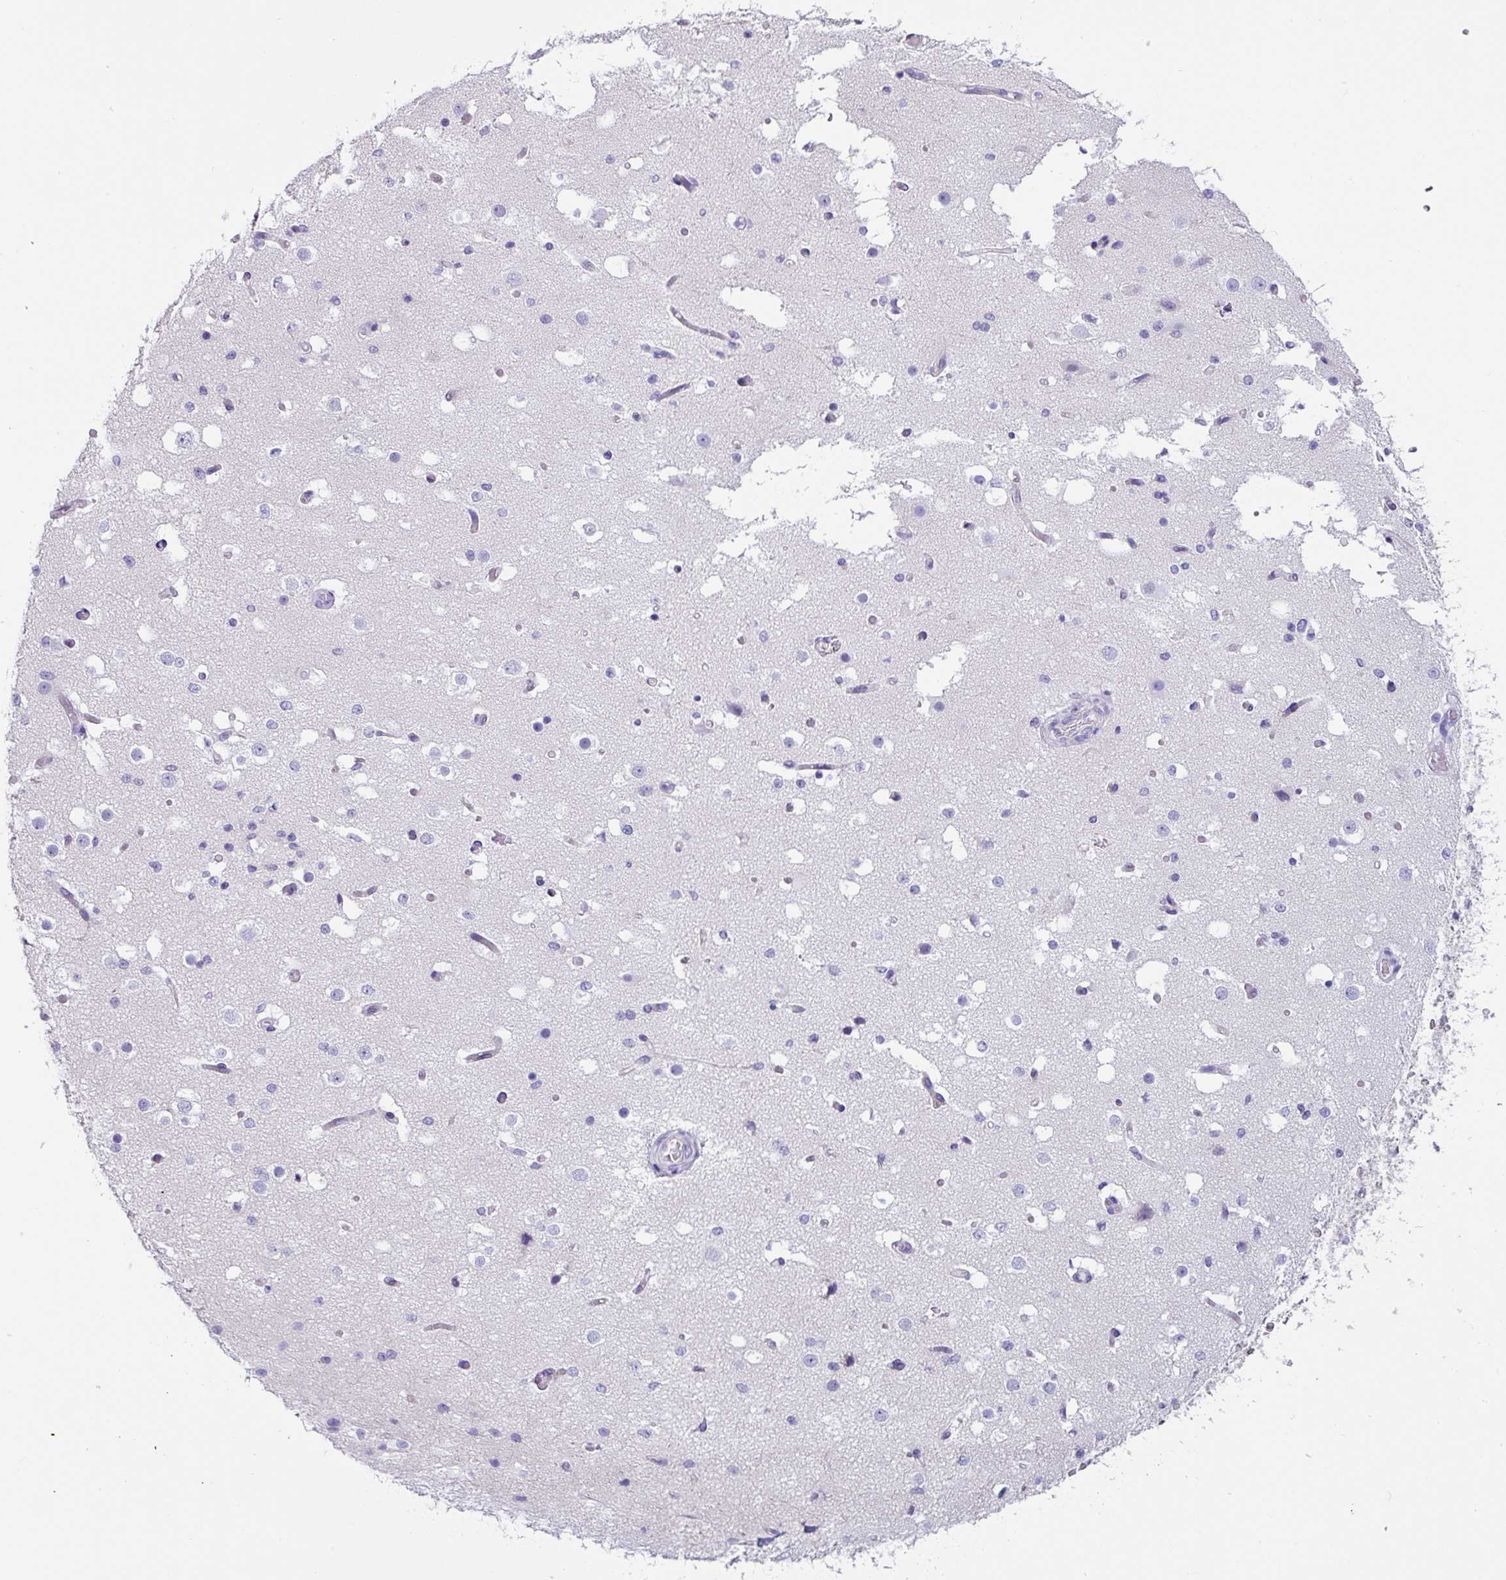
{"staining": {"intensity": "negative", "quantity": "none", "location": "none"}, "tissue": "cerebral cortex", "cell_type": "Endothelial cells", "image_type": "normal", "snomed": [{"axis": "morphology", "description": "Normal tissue, NOS"}, {"axis": "morphology", "description": "Inflammation, NOS"}, {"axis": "topography", "description": "Cerebral cortex"}], "caption": "This is an immunohistochemistry (IHC) photomicrograph of unremarkable human cerebral cortex. There is no expression in endothelial cells.", "gene": "SH2D3C", "patient": {"sex": "male", "age": 6}}